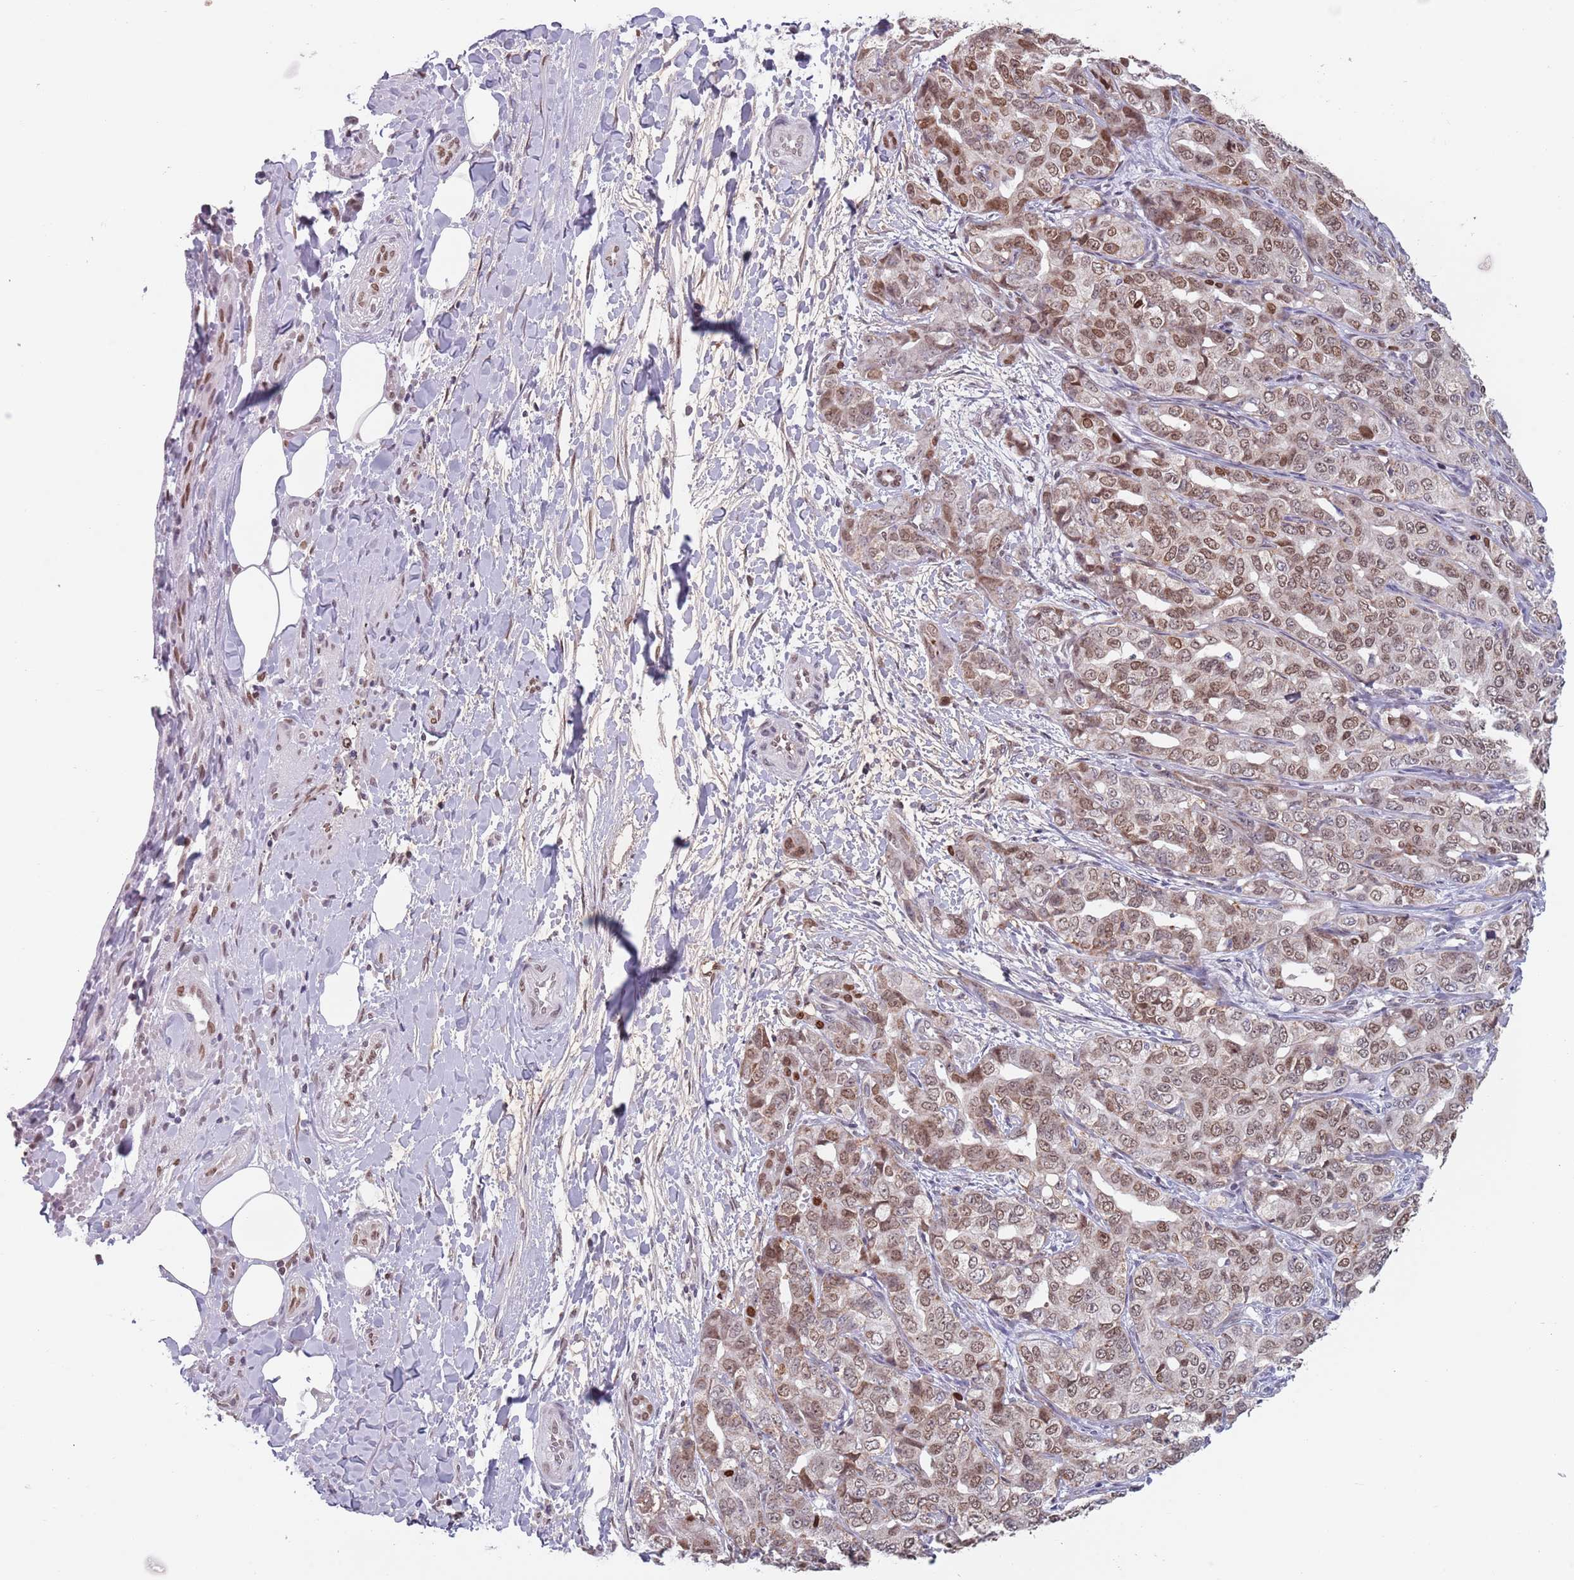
{"staining": {"intensity": "moderate", "quantity": ">75%", "location": "nuclear"}, "tissue": "liver cancer", "cell_type": "Tumor cells", "image_type": "cancer", "snomed": [{"axis": "morphology", "description": "Cholangiocarcinoma"}, {"axis": "topography", "description": "Liver"}], "caption": "Liver cholangiocarcinoma stained with immunohistochemistry (IHC) exhibits moderate nuclear positivity in about >75% of tumor cells.", "gene": "MFSD12", "patient": {"sex": "male", "age": 59}}